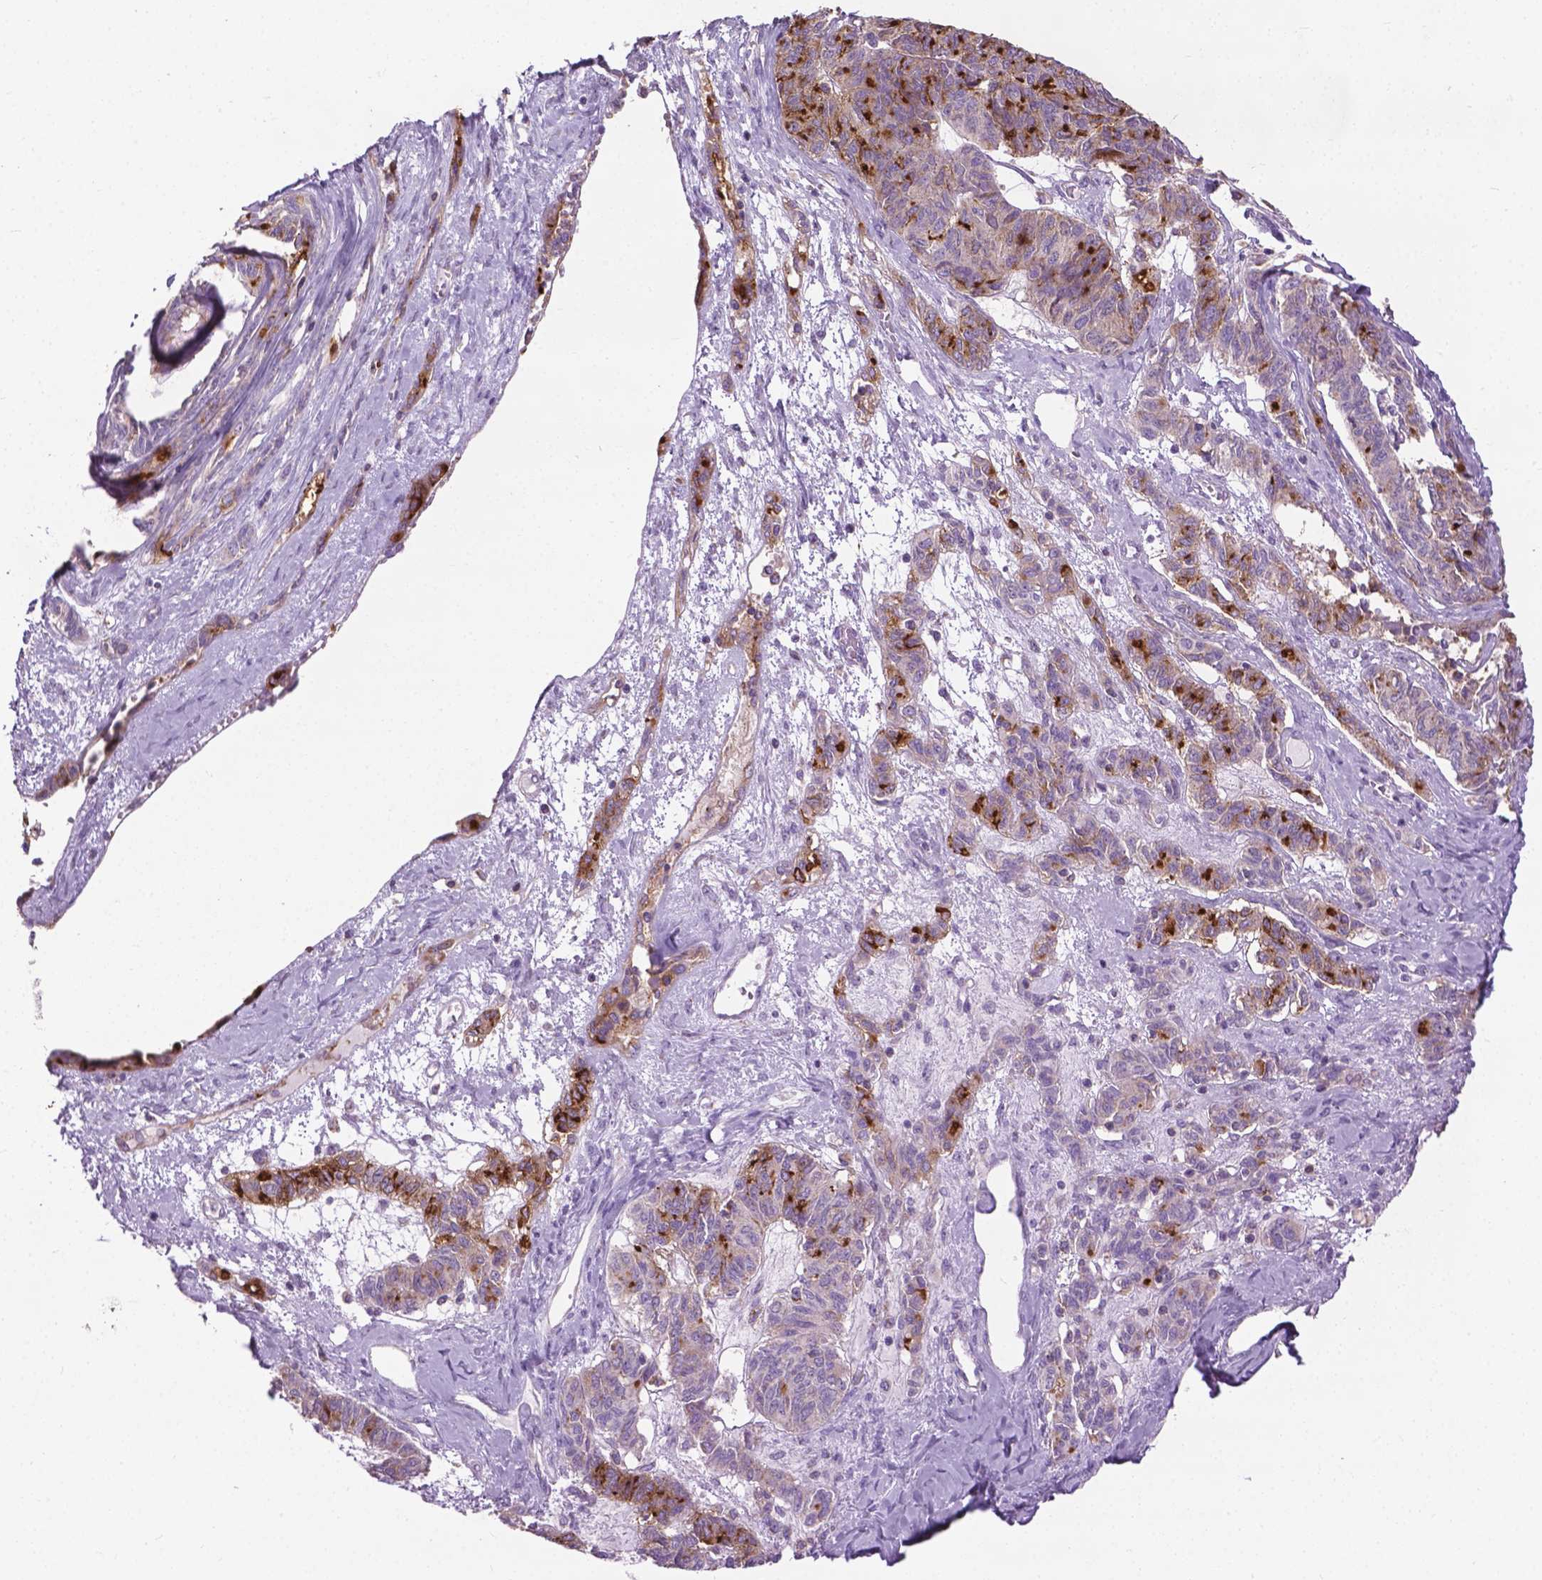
{"staining": {"intensity": "moderate", "quantity": "25%-75%", "location": "cytoplasmic/membranous"}, "tissue": "ovarian cancer", "cell_type": "Tumor cells", "image_type": "cancer", "snomed": [{"axis": "morphology", "description": "Carcinoma, endometroid"}, {"axis": "topography", "description": "Ovary"}], "caption": "Protein staining of ovarian endometroid carcinoma tissue demonstrates moderate cytoplasmic/membranous positivity in approximately 25%-75% of tumor cells.", "gene": "VDAC1", "patient": {"sex": "female", "age": 80}}